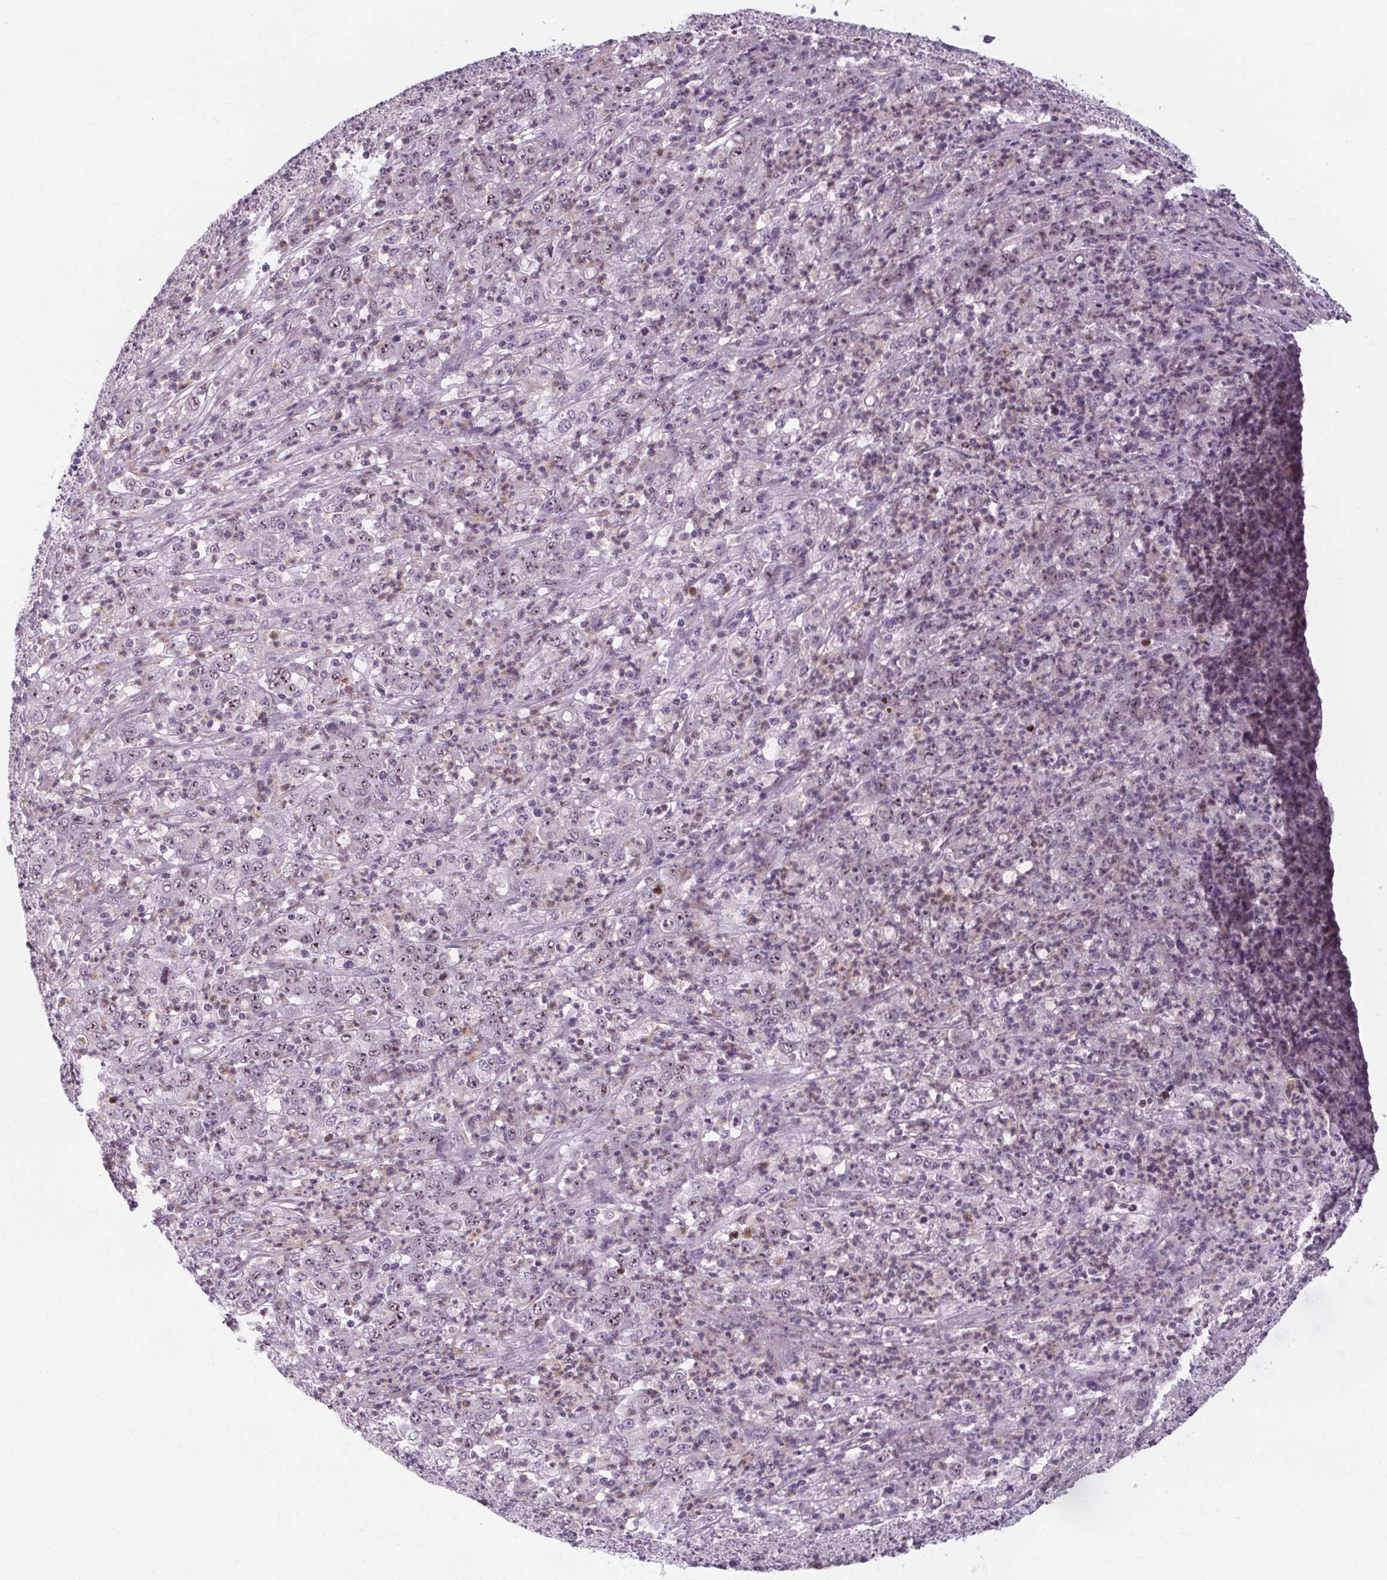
{"staining": {"intensity": "moderate", "quantity": "25%-75%", "location": "nuclear"}, "tissue": "stomach cancer", "cell_type": "Tumor cells", "image_type": "cancer", "snomed": [{"axis": "morphology", "description": "Adenocarcinoma, NOS"}, {"axis": "topography", "description": "Stomach, lower"}], "caption": "Stomach cancer was stained to show a protein in brown. There is medium levels of moderate nuclear staining in about 25%-75% of tumor cells.", "gene": "NOLC1", "patient": {"sex": "female", "age": 71}}